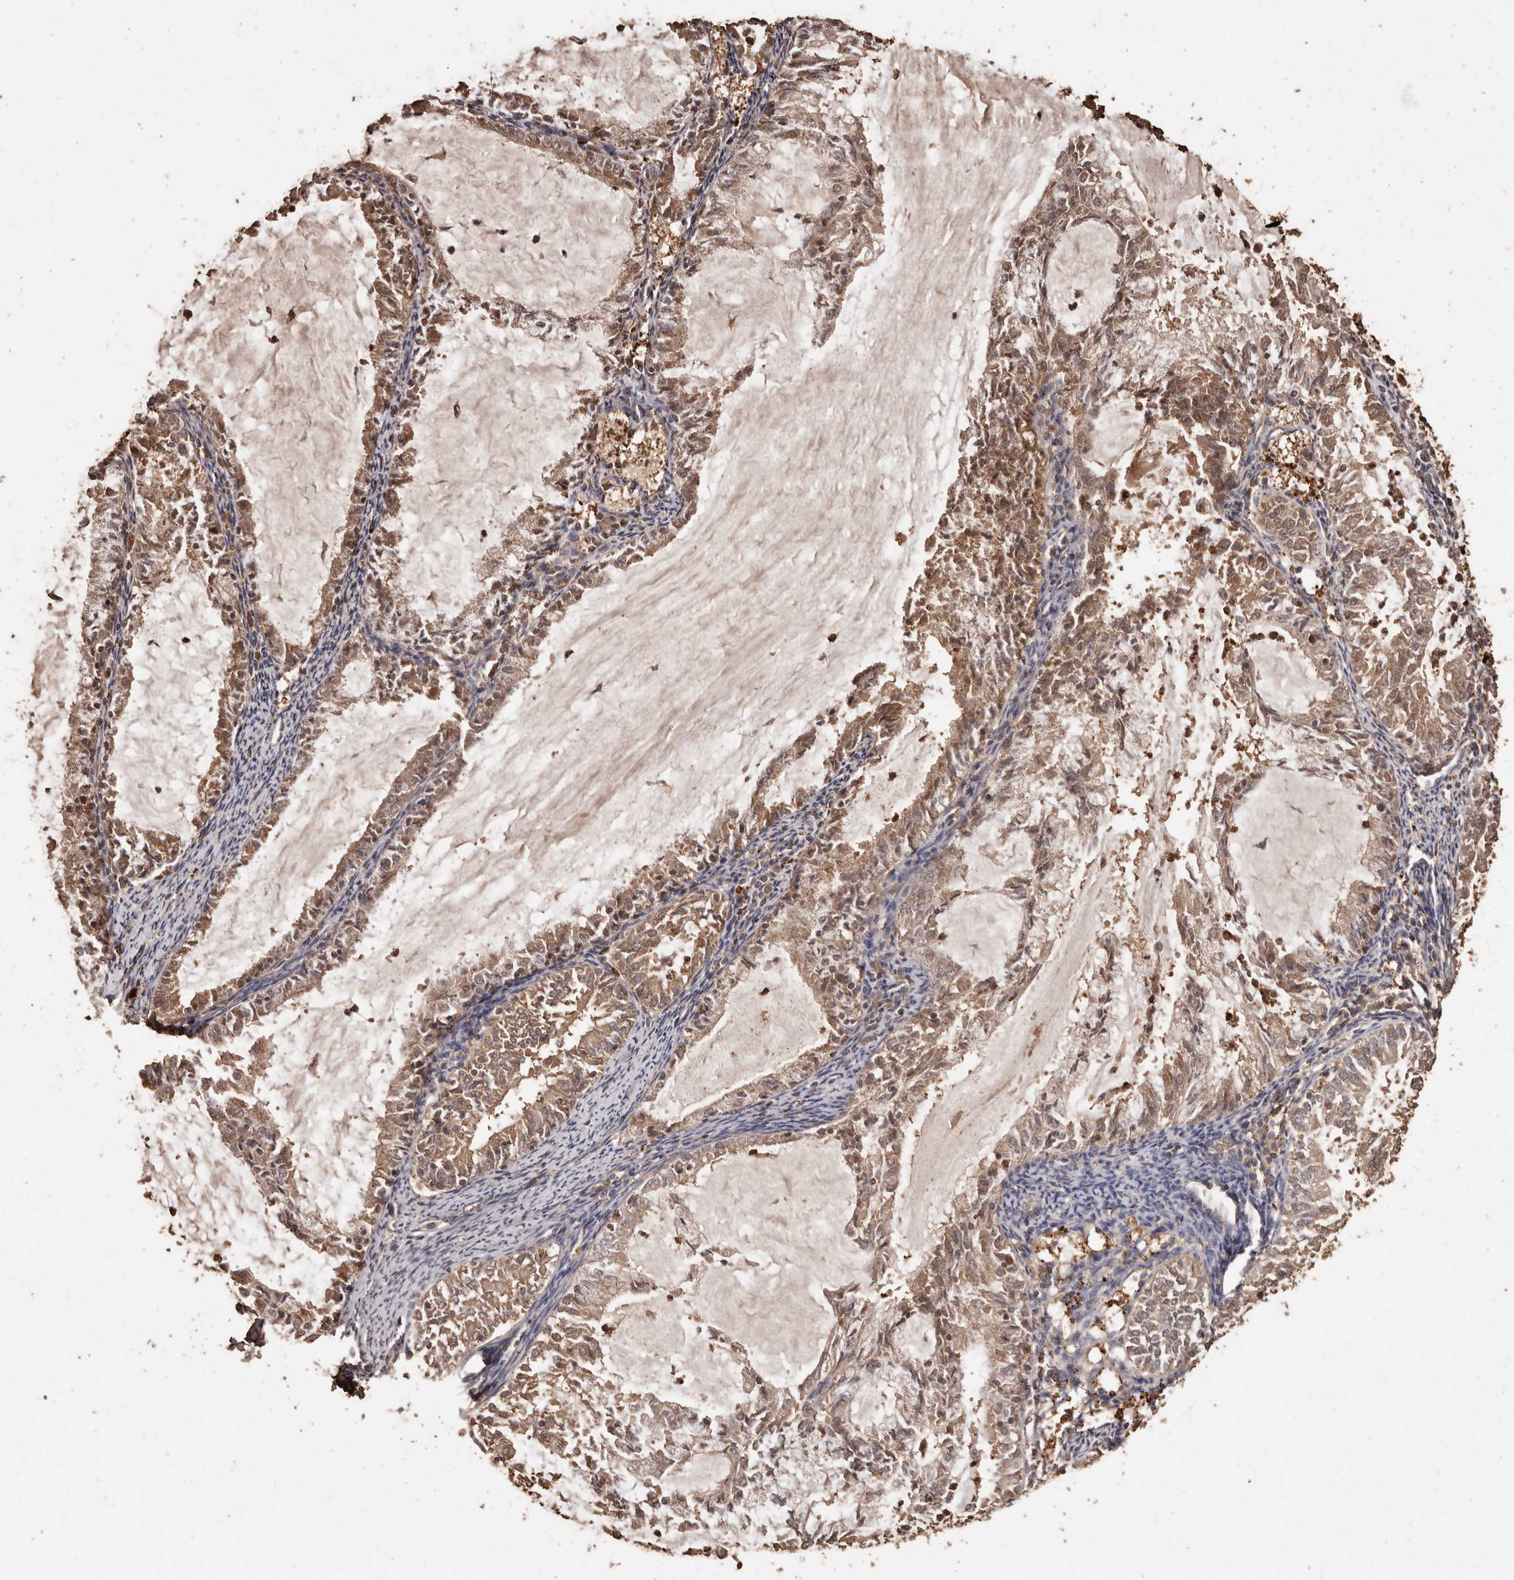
{"staining": {"intensity": "moderate", "quantity": ">75%", "location": "cytoplasmic/membranous"}, "tissue": "endometrial cancer", "cell_type": "Tumor cells", "image_type": "cancer", "snomed": [{"axis": "morphology", "description": "Adenocarcinoma, NOS"}, {"axis": "topography", "description": "Endometrium"}], "caption": "The micrograph demonstrates a brown stain indicating the presence of a protein in the cytoplasmic/membranous of tumor cells in endometrial cancer (adenocarcinoma).", "gene": "PKDCC", "patient": {"sex": "female", "age": 57}}